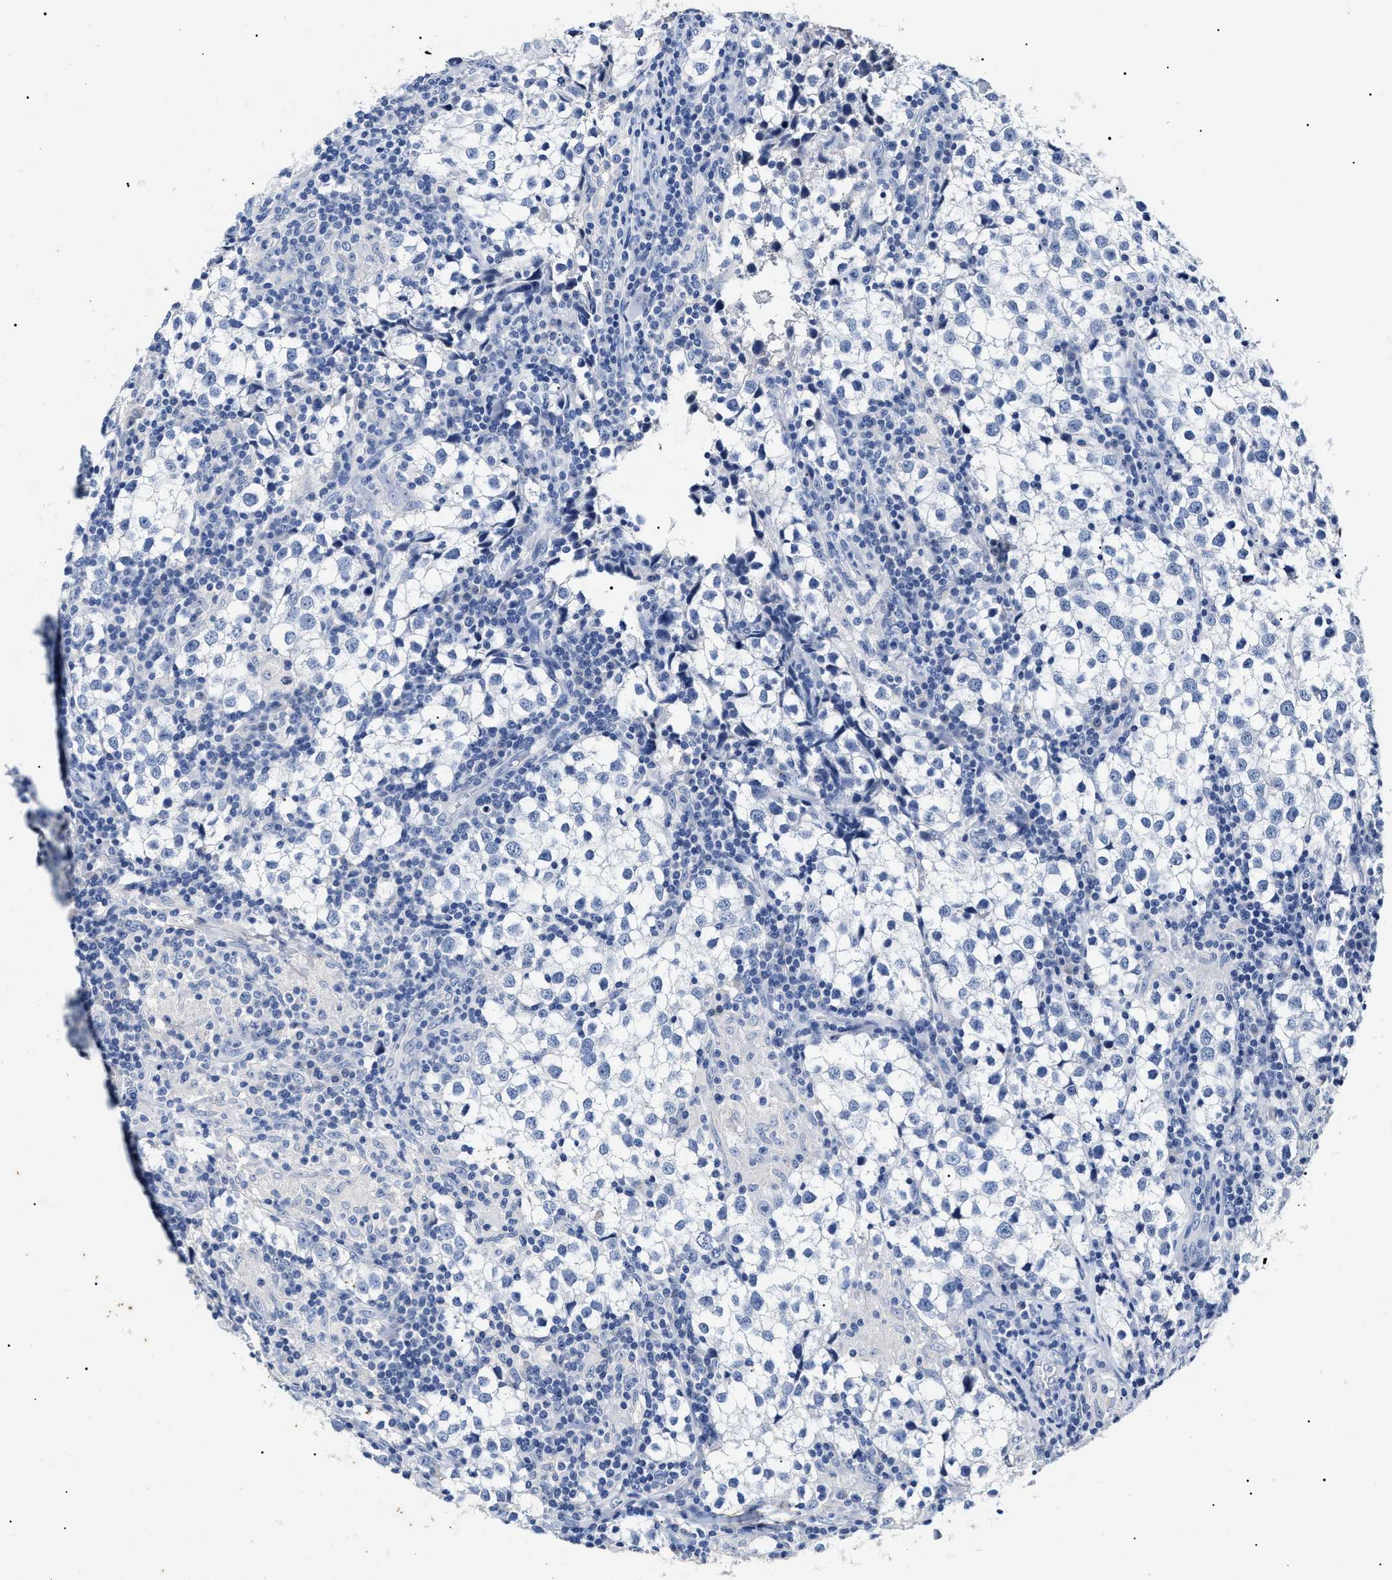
{"staining": {"intensity": "negative", "quantity": "none", "location": "none"}, "tissue": "testis cancer", "cell_type": "Tumor cells", "image_type": "cancer", "snomed": [{"axis": "morphology", "description": "Seminoma, NOS"}, {"axis": "morphology", "description": "Carcinoma, Embryonal, NOS"}, {"axis": "topography", "description": "Testis"}], "caption": "Histopathology image shows no significant protein expression in tumor cells of testis embryonal carcinoma. (DAB immunohistochemistry visualized using brightfield microscopy, high magnification).", "gene": "LRRC8E", "patient": {"sex": "male", "age": 36}}